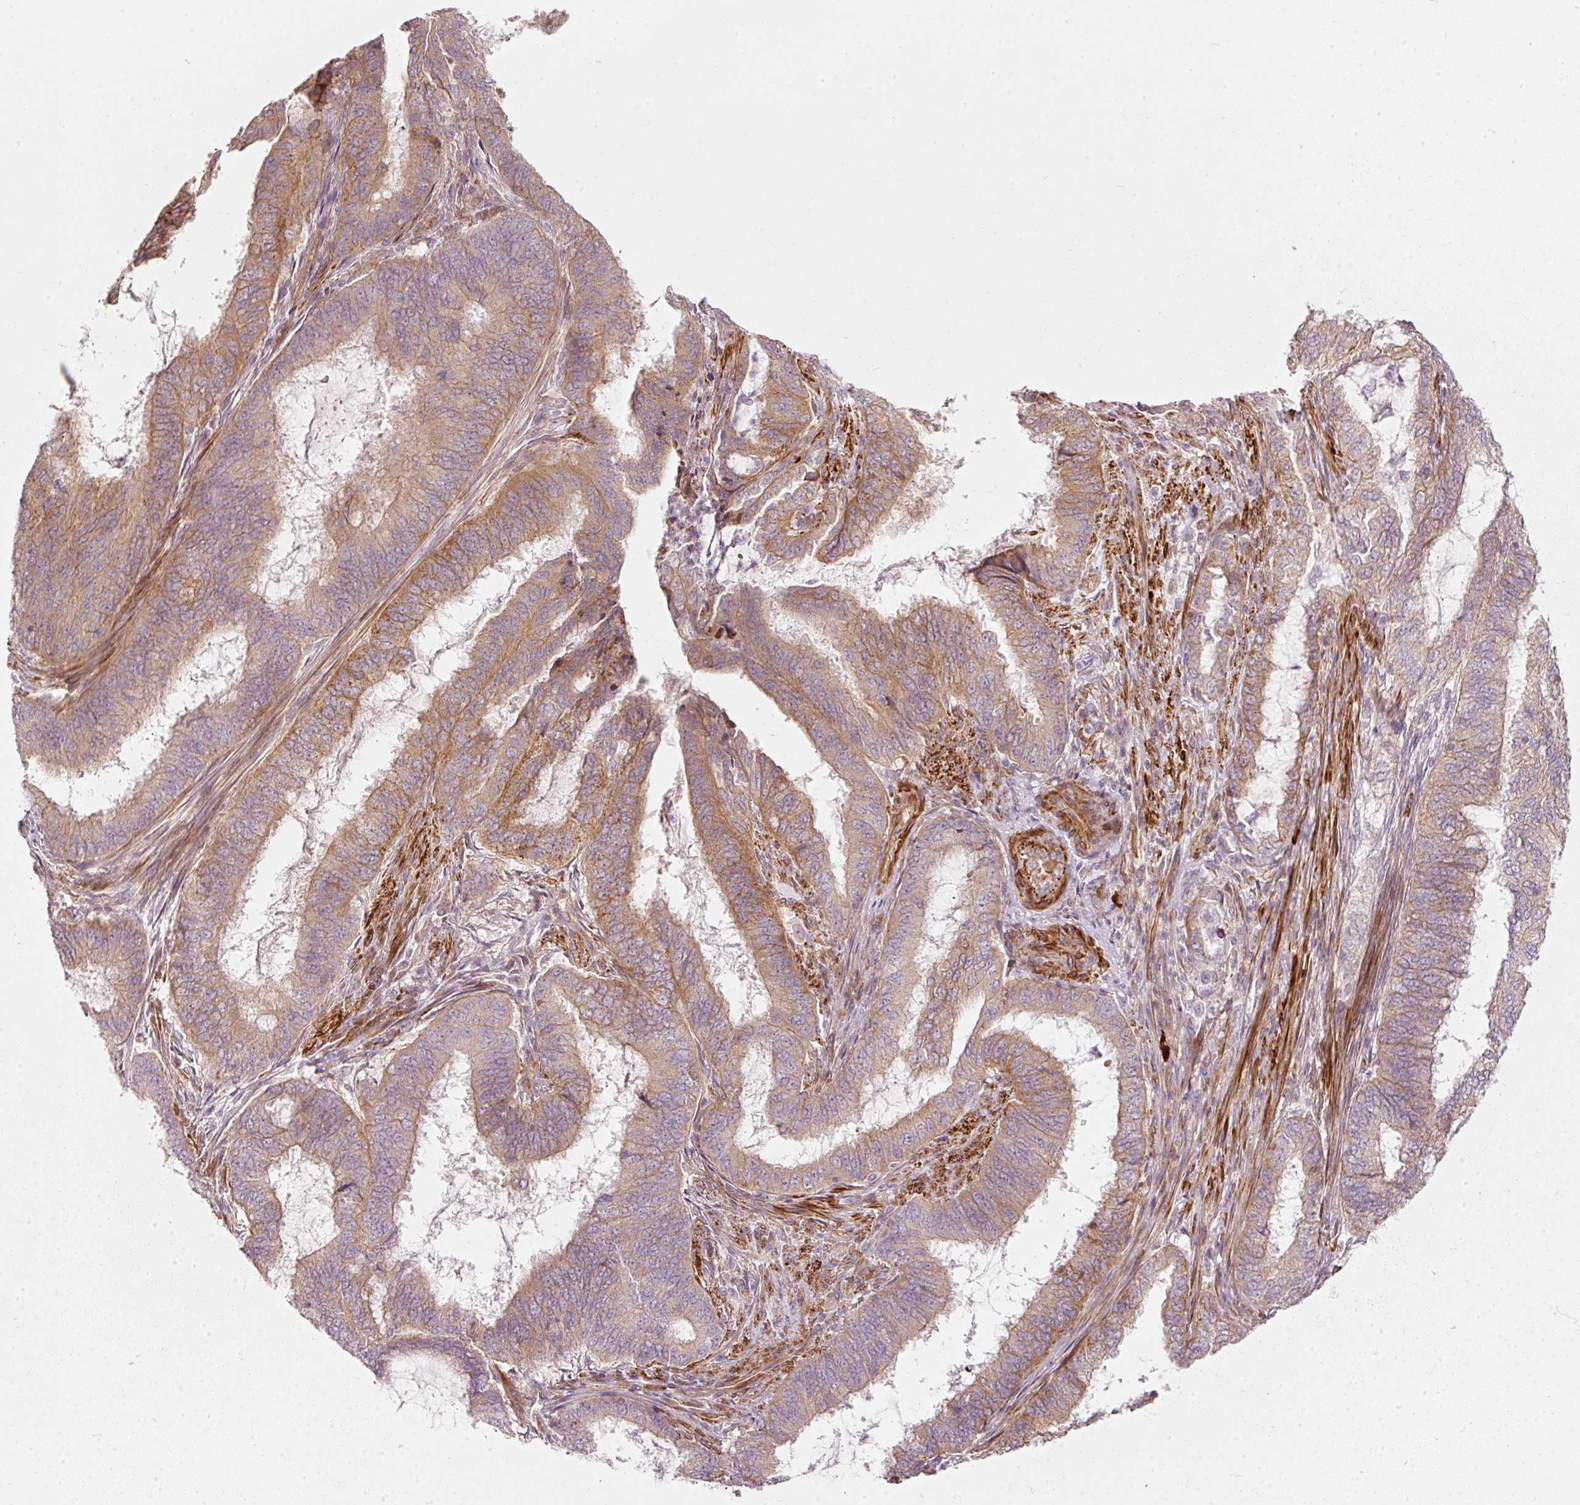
{"staining": {"intensity": "weak", "quantity": "25%-75%", "location": "cytoplasmic/membranous"}, "tissue": "endometrial cancer", "cell_type": "Tumor cells", "image_type": "cancer", "snomed": [{"axis": "morphology", "description": "Adenocarcinoma, NOS"}, {"axis": "topography", "description": "Endometrium"}], "caption": "Protein expression analysis of adenocarcinoma (endometrial) demonstrates weak cytoplasmic/membranous staining in approximately 25%-75% of tumor cells.", "gene": "KCNQ1", "patient": {"sex": "female", "age": 51}}